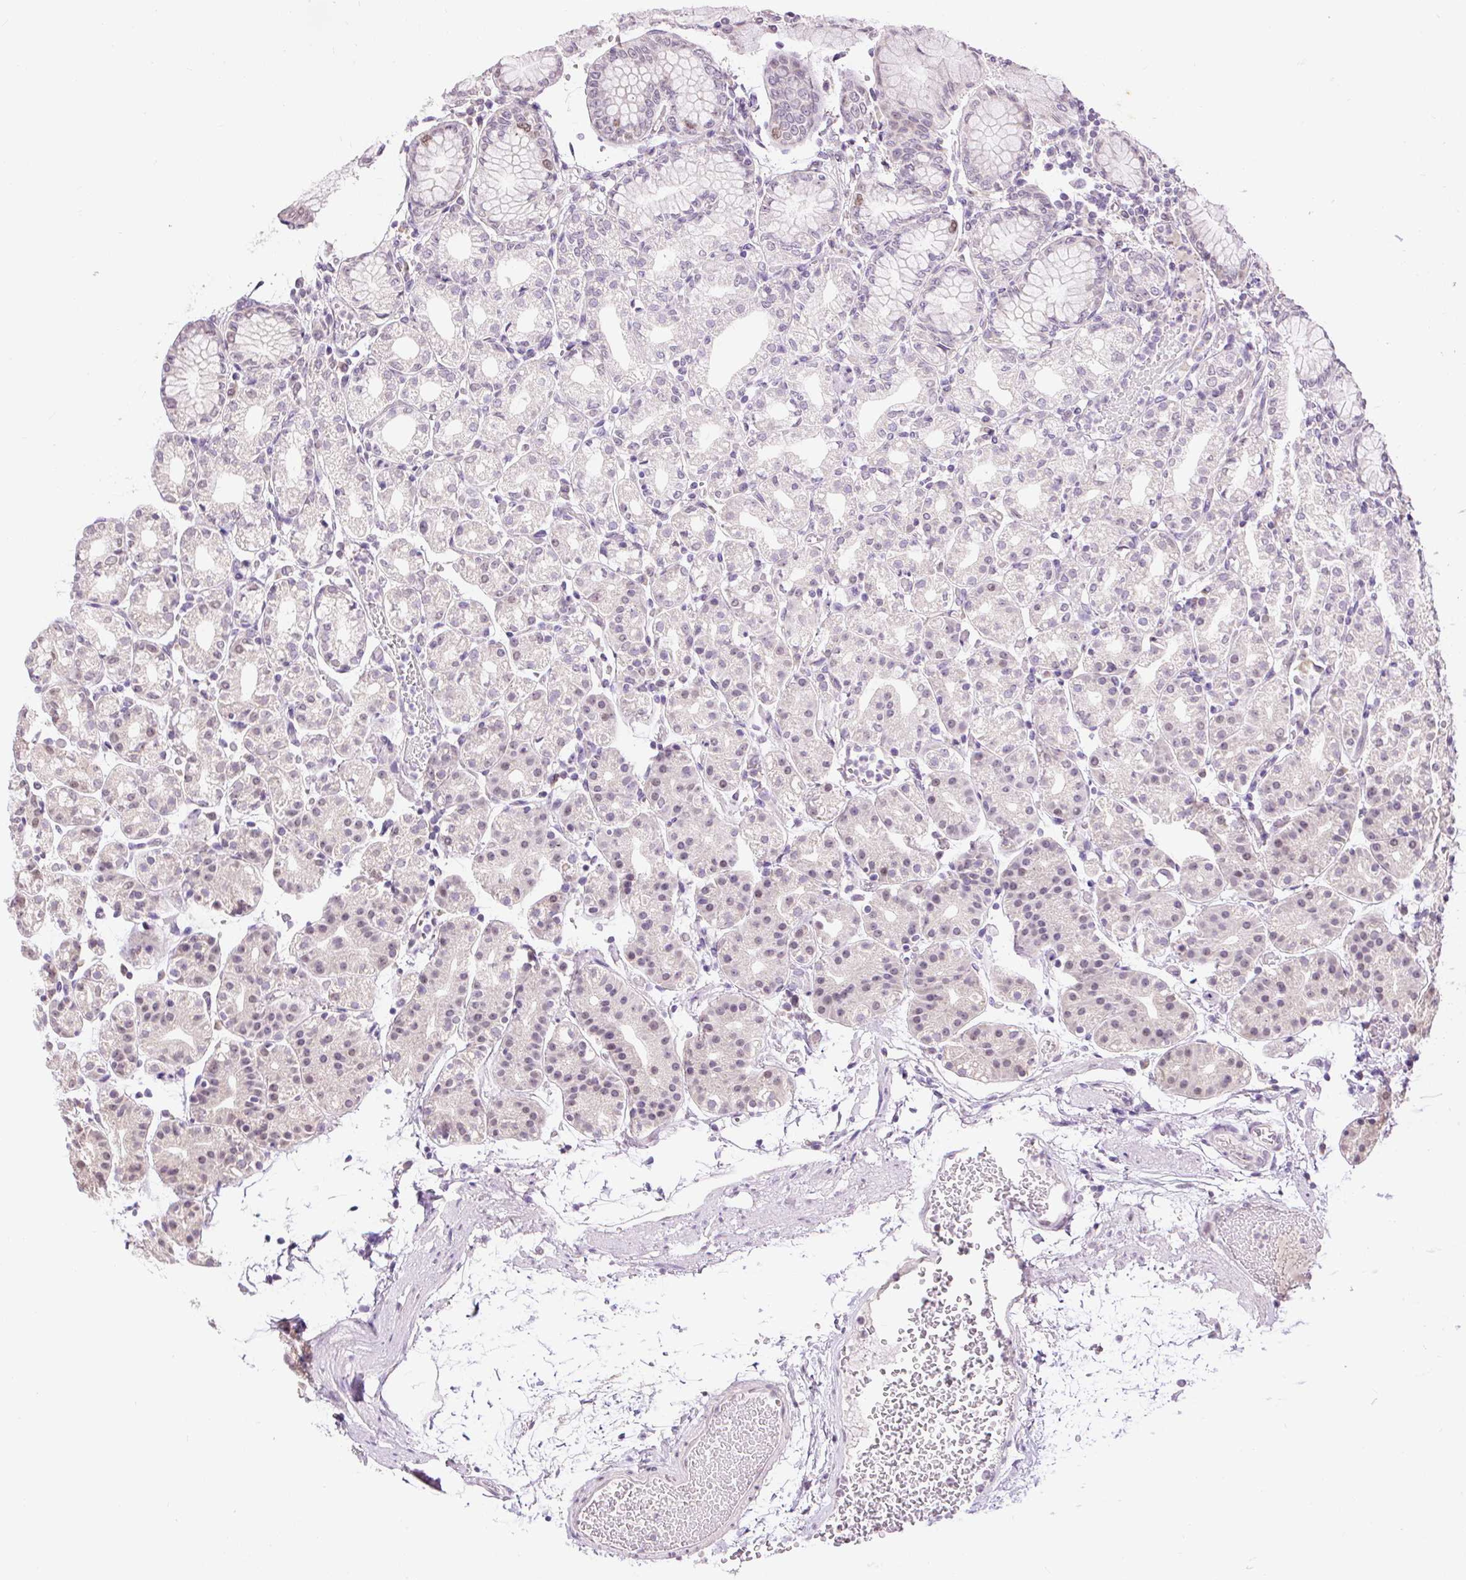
{"staining": {"intensity": "weak", "quantity": "<25%", "location": "nuclear"}, "tissue": "stomach", "cell_type": "Glandular cells", "image_type": "normal", "snomed": [{"axis": "morphology", "description": "Normal tissue, NOS"}, {"axis": "topography", "description": "Stomach"}], "caption": "Immunohistochemical staining of benign stomach displays no significant expression in glandular cells. (DAB IHC visualized using brightfield microscopy, high magnification).", "gene": "RACGAP1", "patient": {"sex": "female", "age": 57}}